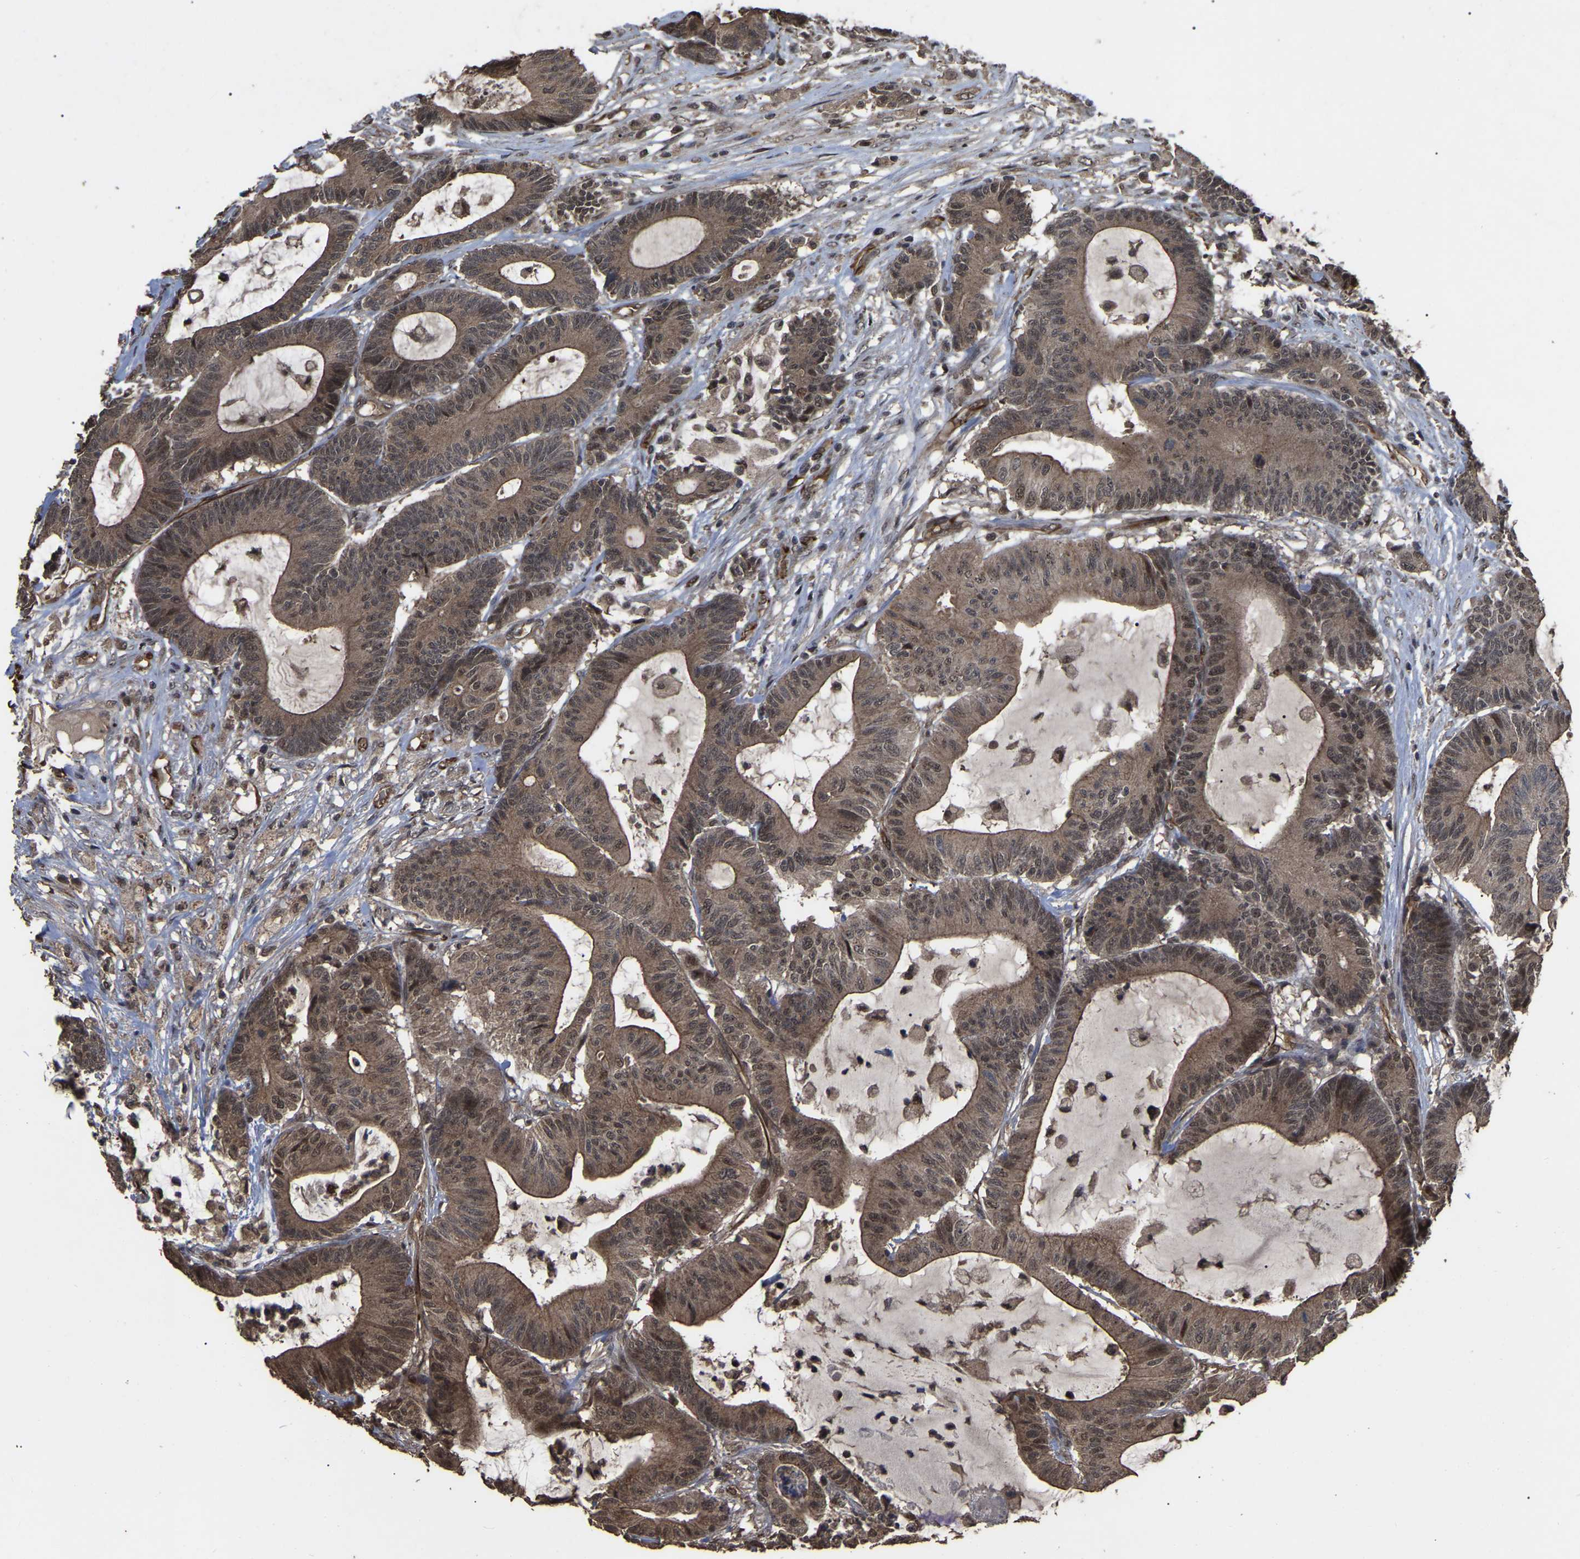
{"staining": {"intensity": "moderate", "quantity": ">75%", "location": "cytoplasmic/membranous"}, "tissue": "colorectal cancer", "cell_type": "Tumor cells", "image_type": "cancer", "snomed": [{"axis": "morphology", "description": "Adenocarcinoma, NOS"}, {"axis": "topography", "description": "Colon"}], "caption": "The image demonstrates staining of colorectal cancer (adenocarcinoma), revealing moderate cytoplasmic/membranous protein staining (brown color) within tumor cells. (Stains: DAB in brown, nuclei in blue, Microscopy: brightfield microscopy at high magnification).", "gene": "FAM161B", "patient": {"sex": "female", "age": 84}}